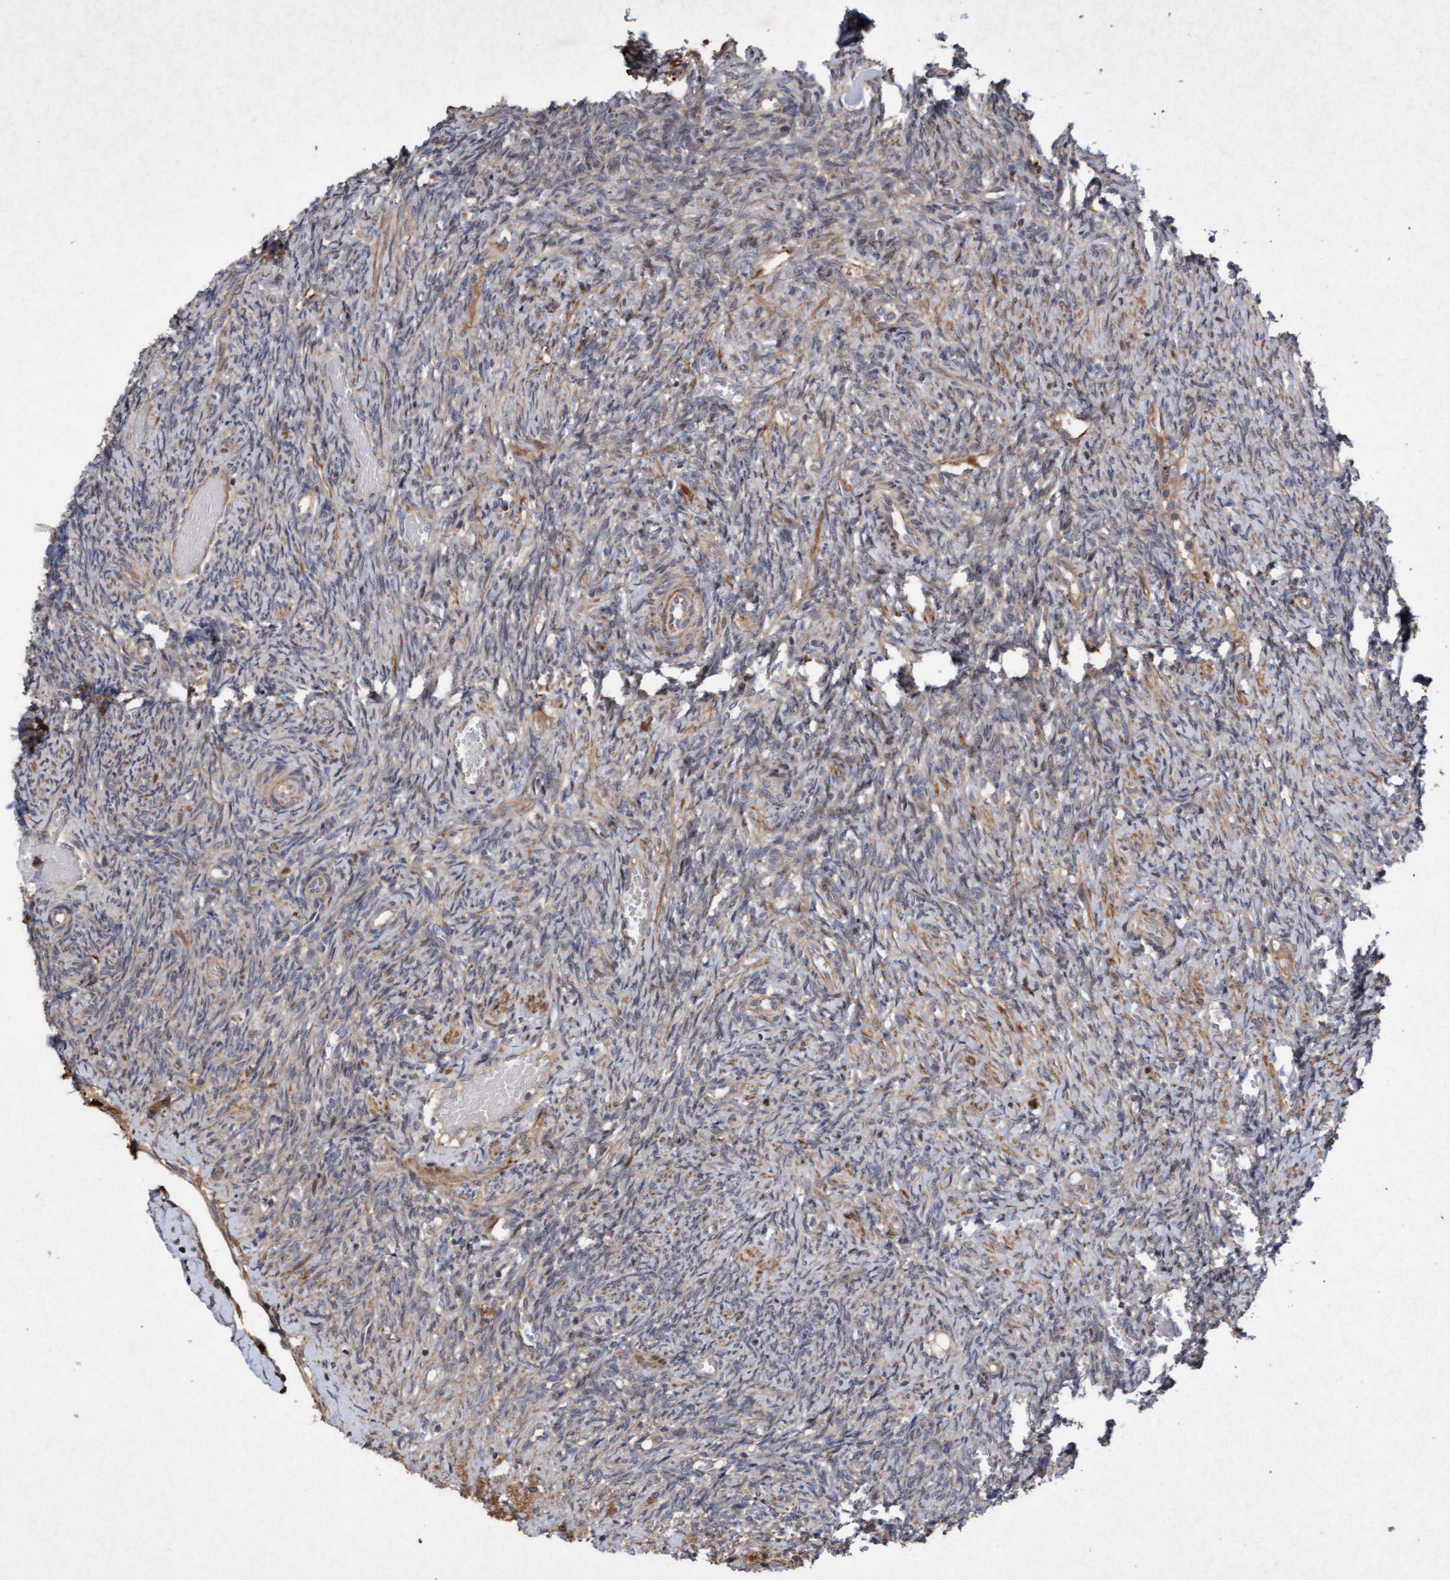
{"staining": {"intensity": "moderate", "quantity": "25%-75%", "location": "cytoplasmic/membranous"}, "tissue": "ovary", "cell_type": "Ovarian stroma cells", "image_type": "normal", "snomed": [{"axis": "morphology", "description": "Normal tissue, NOS"}, {"axis": "topography", "description": "Ovary"}], "caption": "The immunohistochemical stain shows moderate cytoplasmic/membranous positivity in ovarian stroma cells of normal ovary.", "gene": "ELP5", "patient": {"sex": "female", "age": 41}}